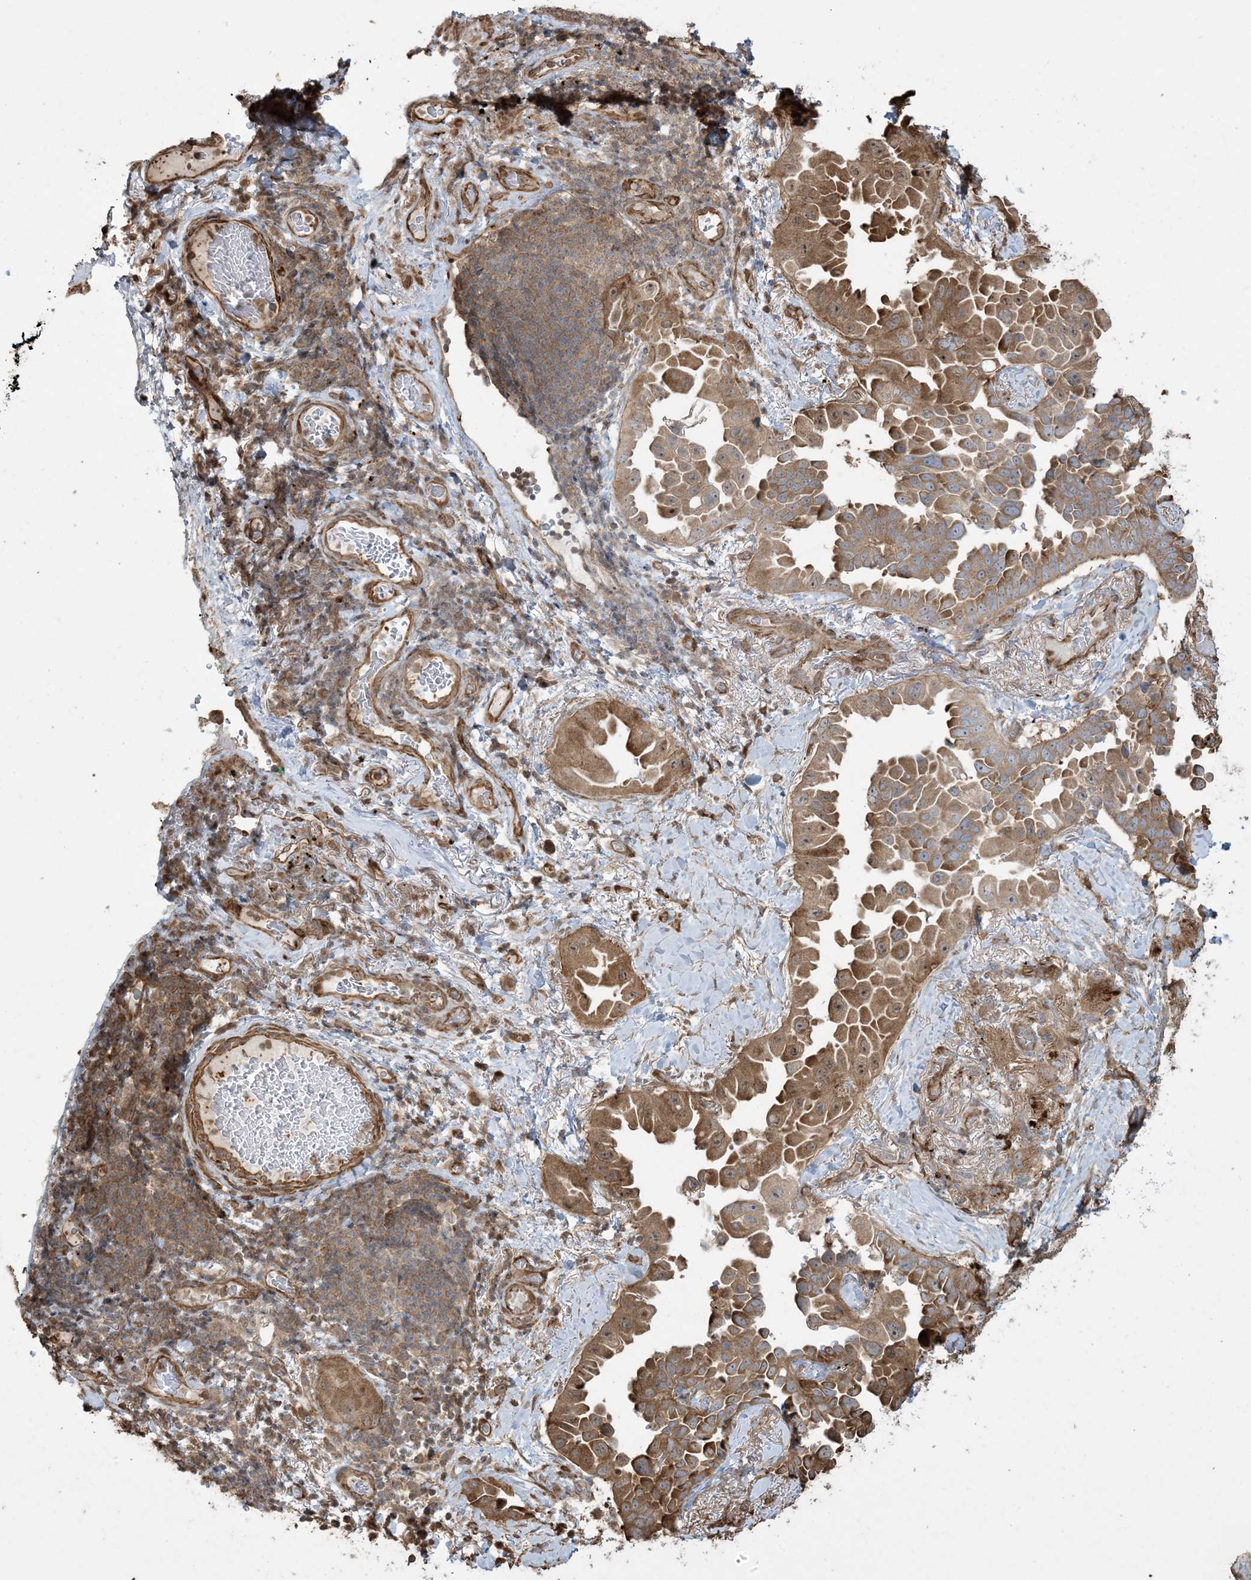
{"staining": {"intensity": "moderate", "quantity": ">75%", "location": "cytoplasmic/membranous"}, "tissue": "lung cancer", "cell_type": "Tumor cells", "image_type": "cancer", "snomed": [{"axis": "morphology", "description": "Adenocarcinoma, NOS"}, {"axis": "topography", "description": "Lung"}], "caption": "Brown immunohistochemical staining in lung adenocarcinoma exhibits moderate cytoplasmic/membranous staining in about >75% of tumor cells.", "gene": "KLHL18", "patient": {"sex": "female", "age": 67}}